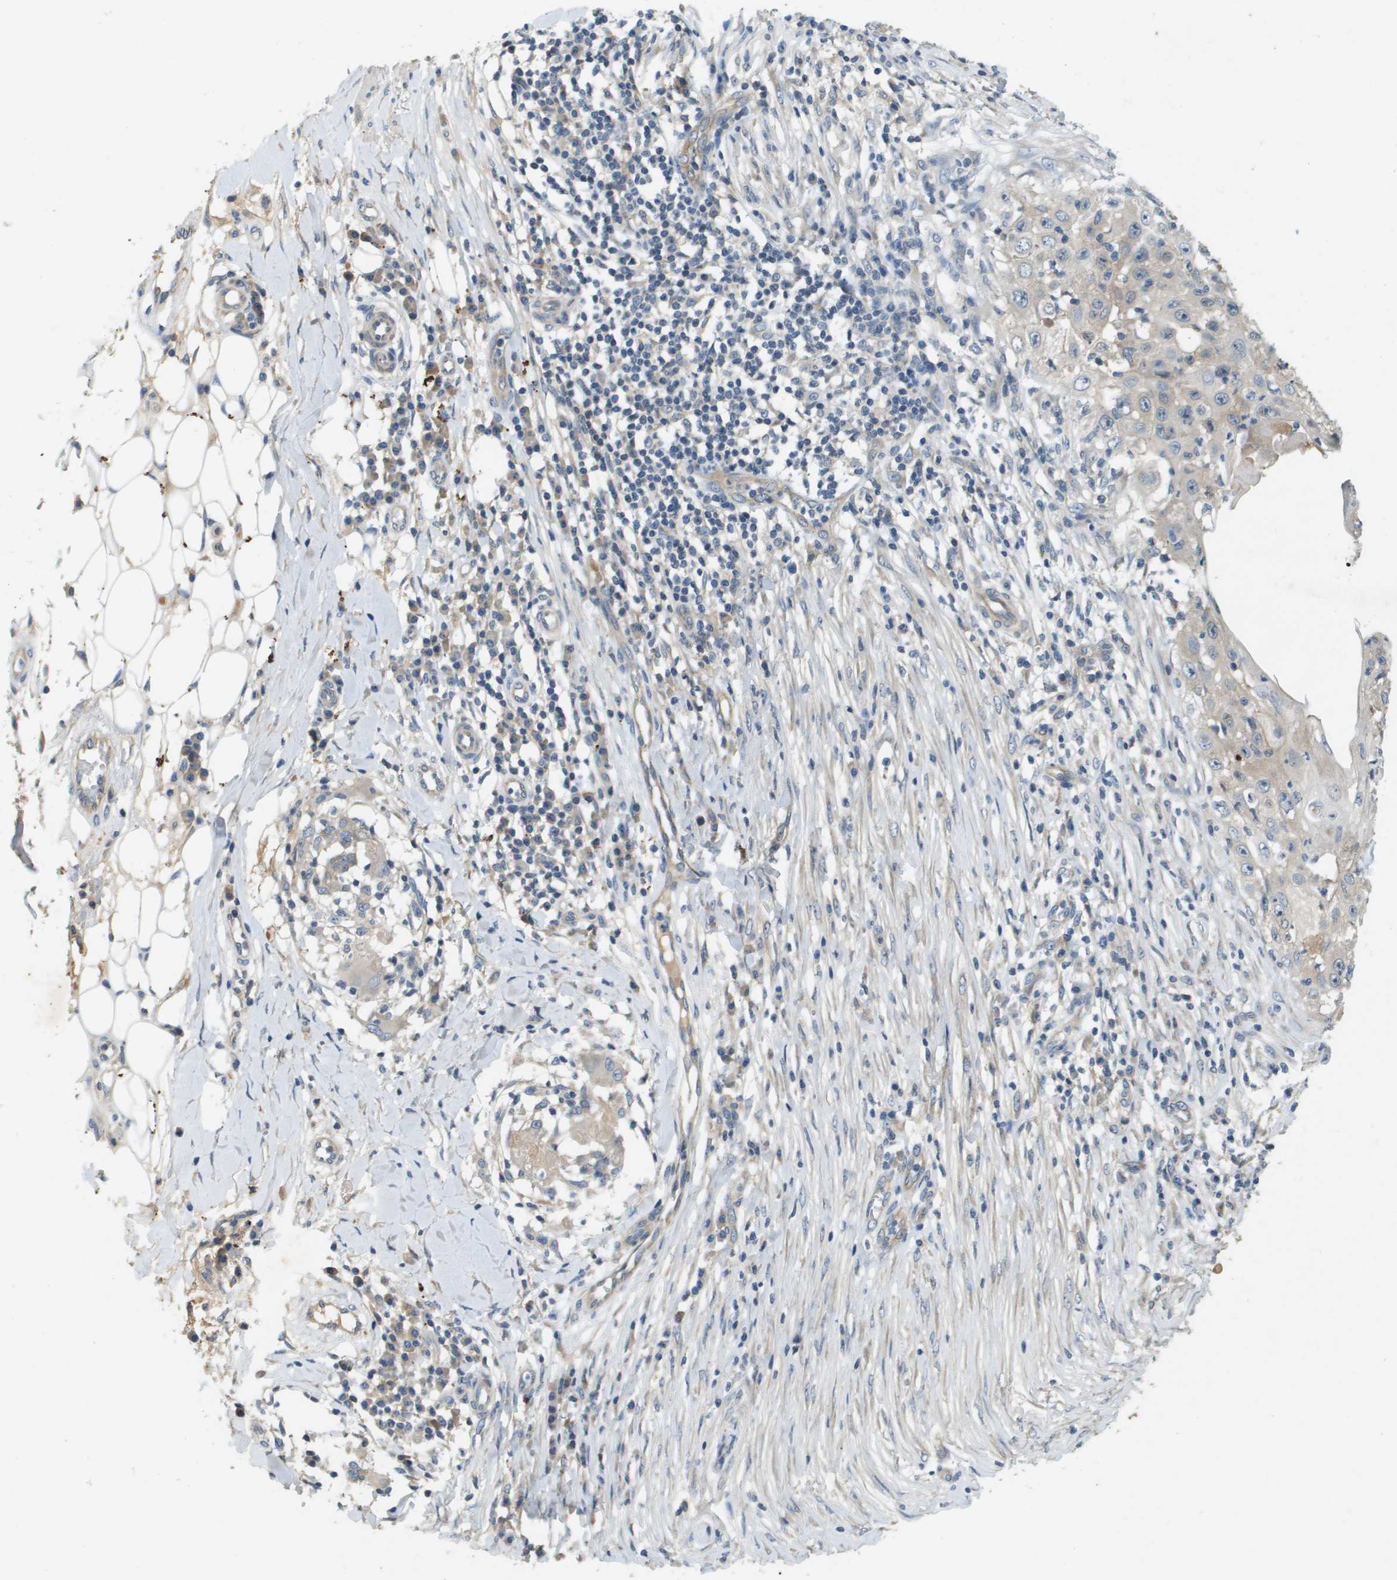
{"staining": {"intensity": "weak", "quantity": ">75%", "location": "cytoplasmic/membranous"}, "tissue": "skin cancer", "cell_type": "Tumor cells", "image_type": "cancer", "snomed": [{"axis": "morphology", "description": "Squamous cell carcinoma, NOS"}, {"axis": "topography", "description": "Skin"}], "caption": "Immunohistochemical staining of skin cancer (squamous cell carcinoma) displays low levels of weak cytoplasmic/membranous protein positivity in approximately >75% of tumor cells.", "gene": "PGAP3", "patient": {"sex": "male", "age": 86}}